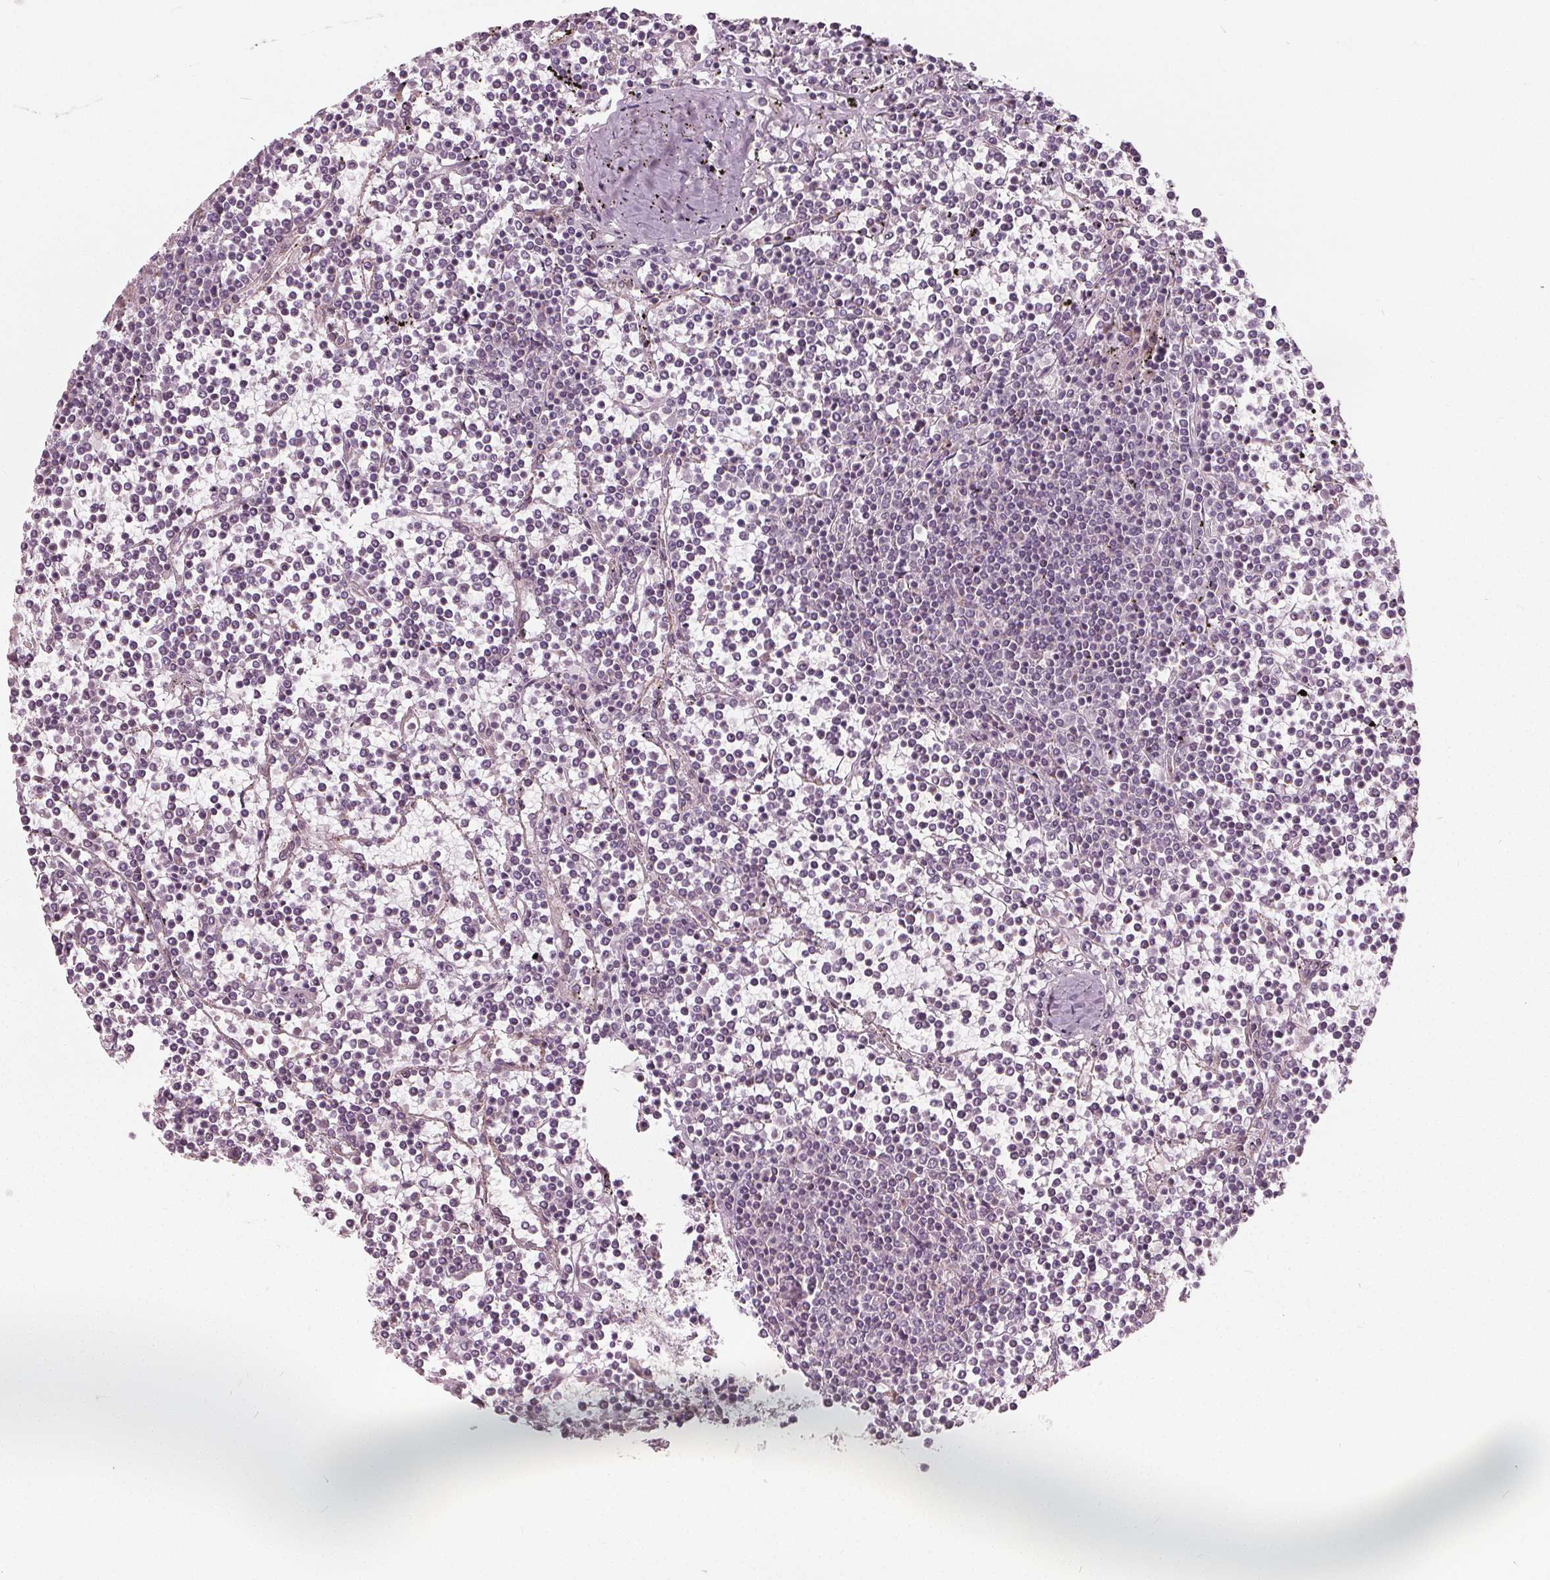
{"staining": {"intensity": "negative", "quantity": "none", "location": "none"}, "tissue": "lymphoma", "cell_type": "Tumor cells", "image_type": "cancer", "snomed": [{"axis": "morphology", "description": "Malignant lymphoma, non-Hodgkin's type, Low grade"}, {"axis": "topography", "description": "Spleen"}], "caption": "Human lymphoma stained for a protein using IHC exhibits no expression in tumor cells.", "gene": "ECI2", "patient": {"sex": "female", "age": 19}}